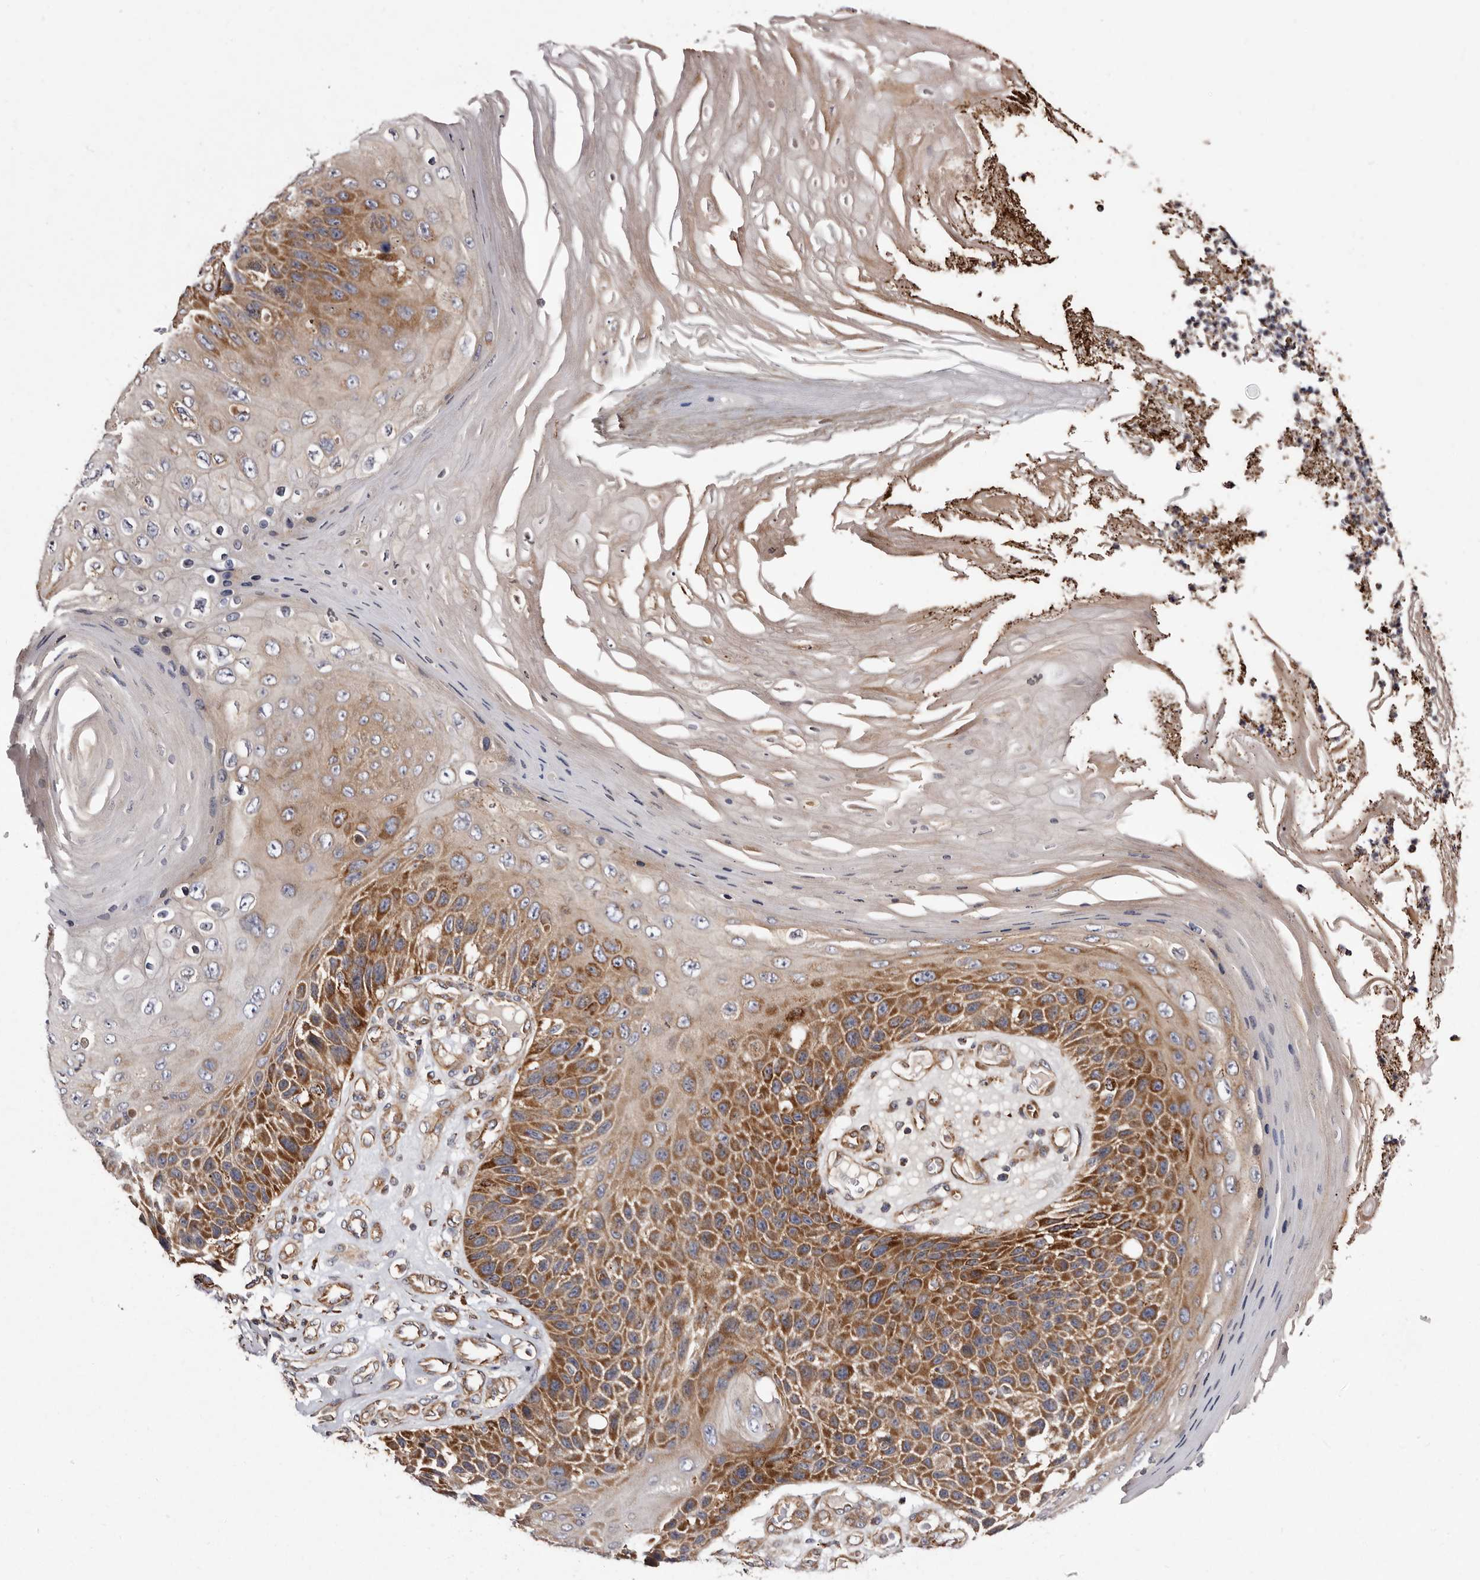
{"staining": {"intensity": "strong", "quantity": "25%-75%", "location": "cytoplasmic/membranous"}, "tissue": "skin cancer", "cell_type": "Tumor cells", "image_type": "cancer", "snomed": [{"axis": "morphology", "description": "Squamous cell carcinoma, NOS"}, {"axis": "topography", "description": "Skin"}], "caption": "The immunohistochemical stain highlights strong cytoplasmic/membranous expression in tumor cells of skin squamous cell carcinoma tissue. The protein is stained brown, and the nuclei are stained in blue (DAB IHC with brightfield microscopy, high magnification).", "gene": "LUZP1", "patient": {"sex": "female", "age": 88}}